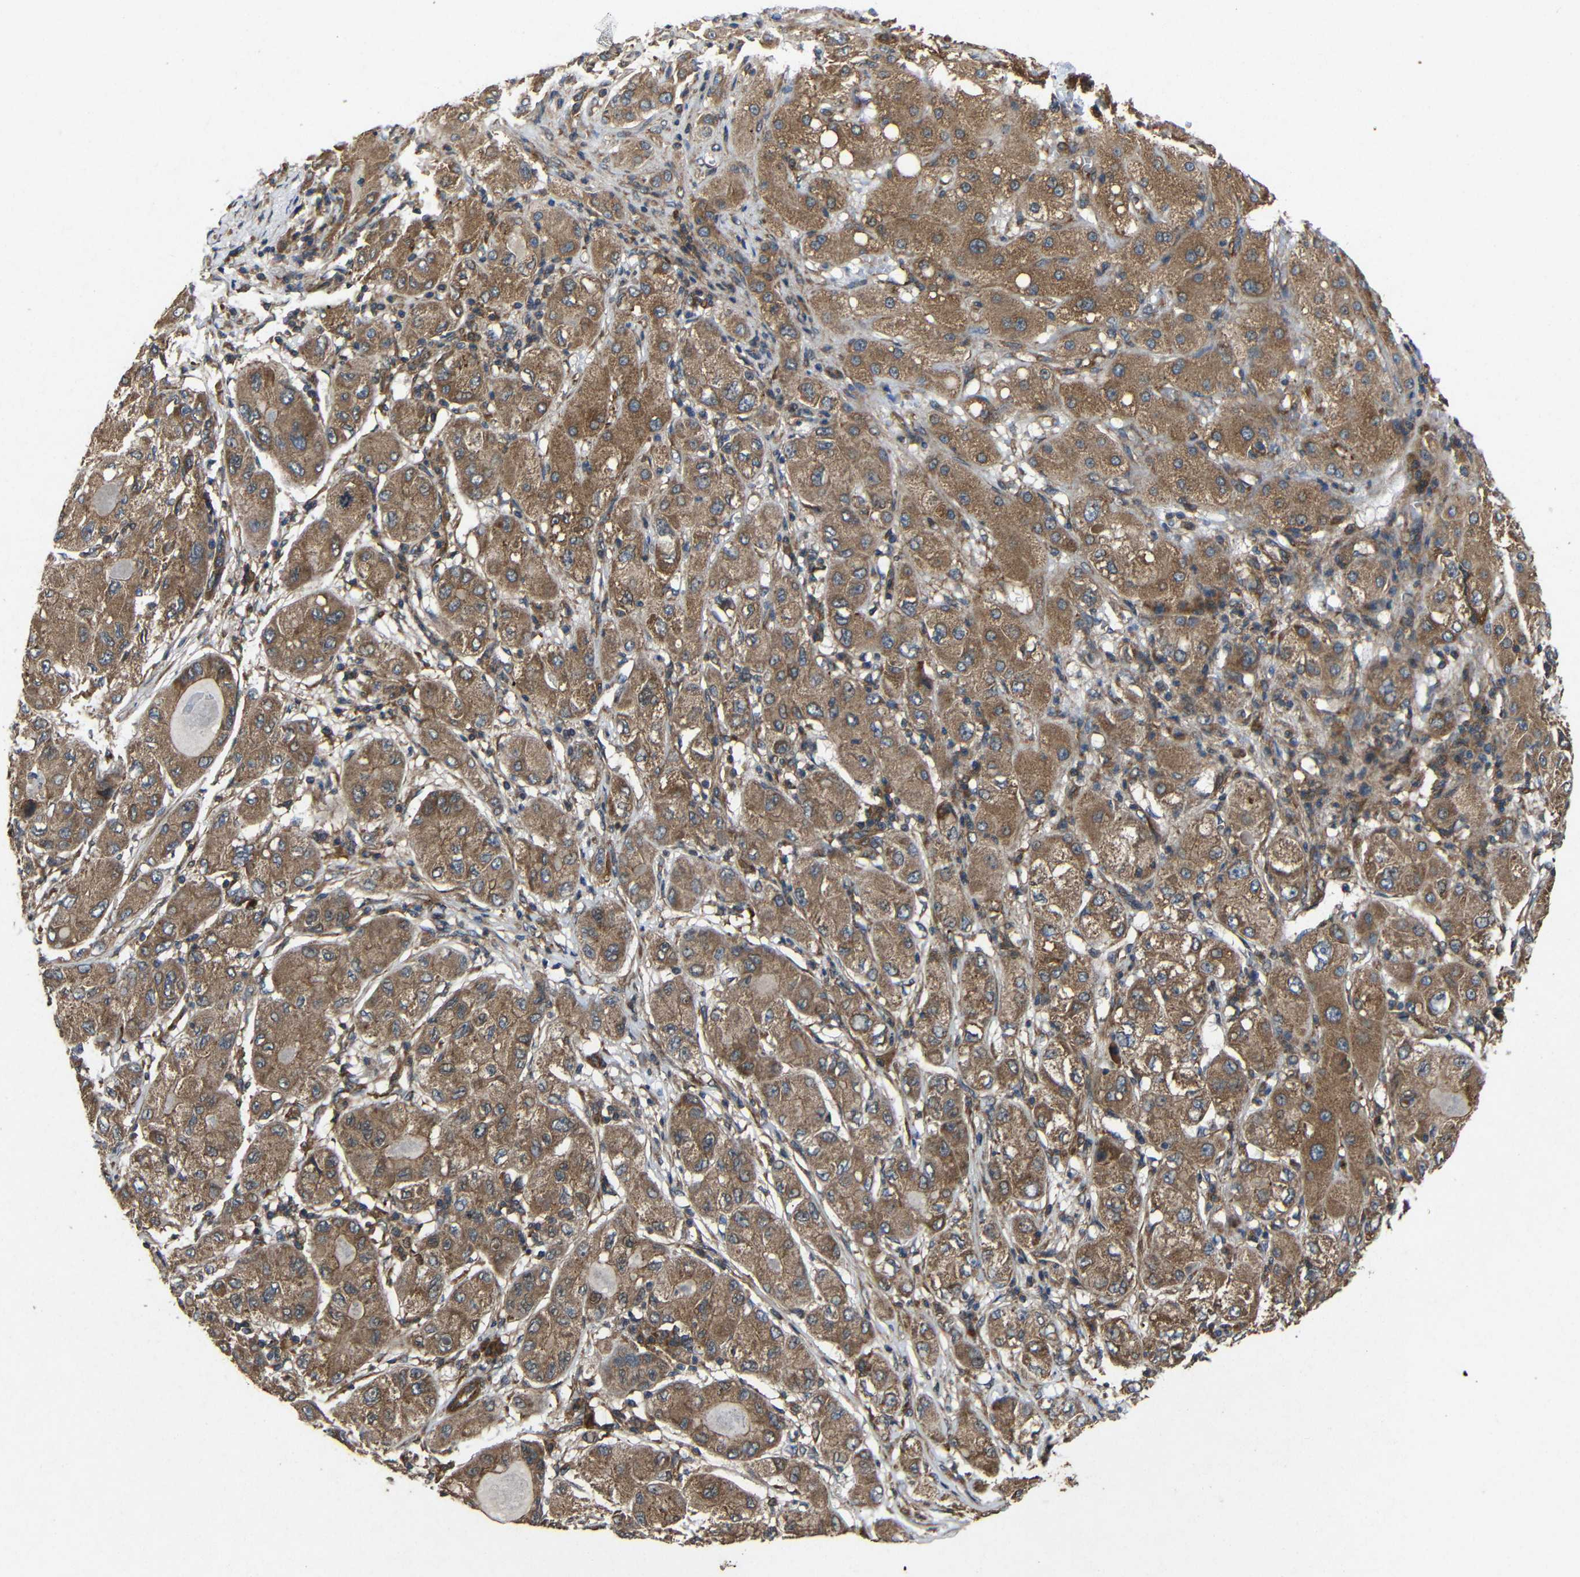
{"staining": {"intensity": "moderate", "quantity": ">75%", "location": "cytoplasmic/membranous"}, "tissue": "liver cancer", "cell_type": "Tumor cells", "image_type": "cancer", "snomed": [{"axis": "morphology", "description": "Carcinoma, Hepatocellular, NOS"}, {"axis": "topography", "description": "Liver"}], "caption": "Immunohistochemical staining of liver cancer exhibits moderate cytoplasmic/membranous protein staining in approximately >75% of tumor cells.", "gene": "EIF2S1", "patient": {"sex": "male", "age": 80}}